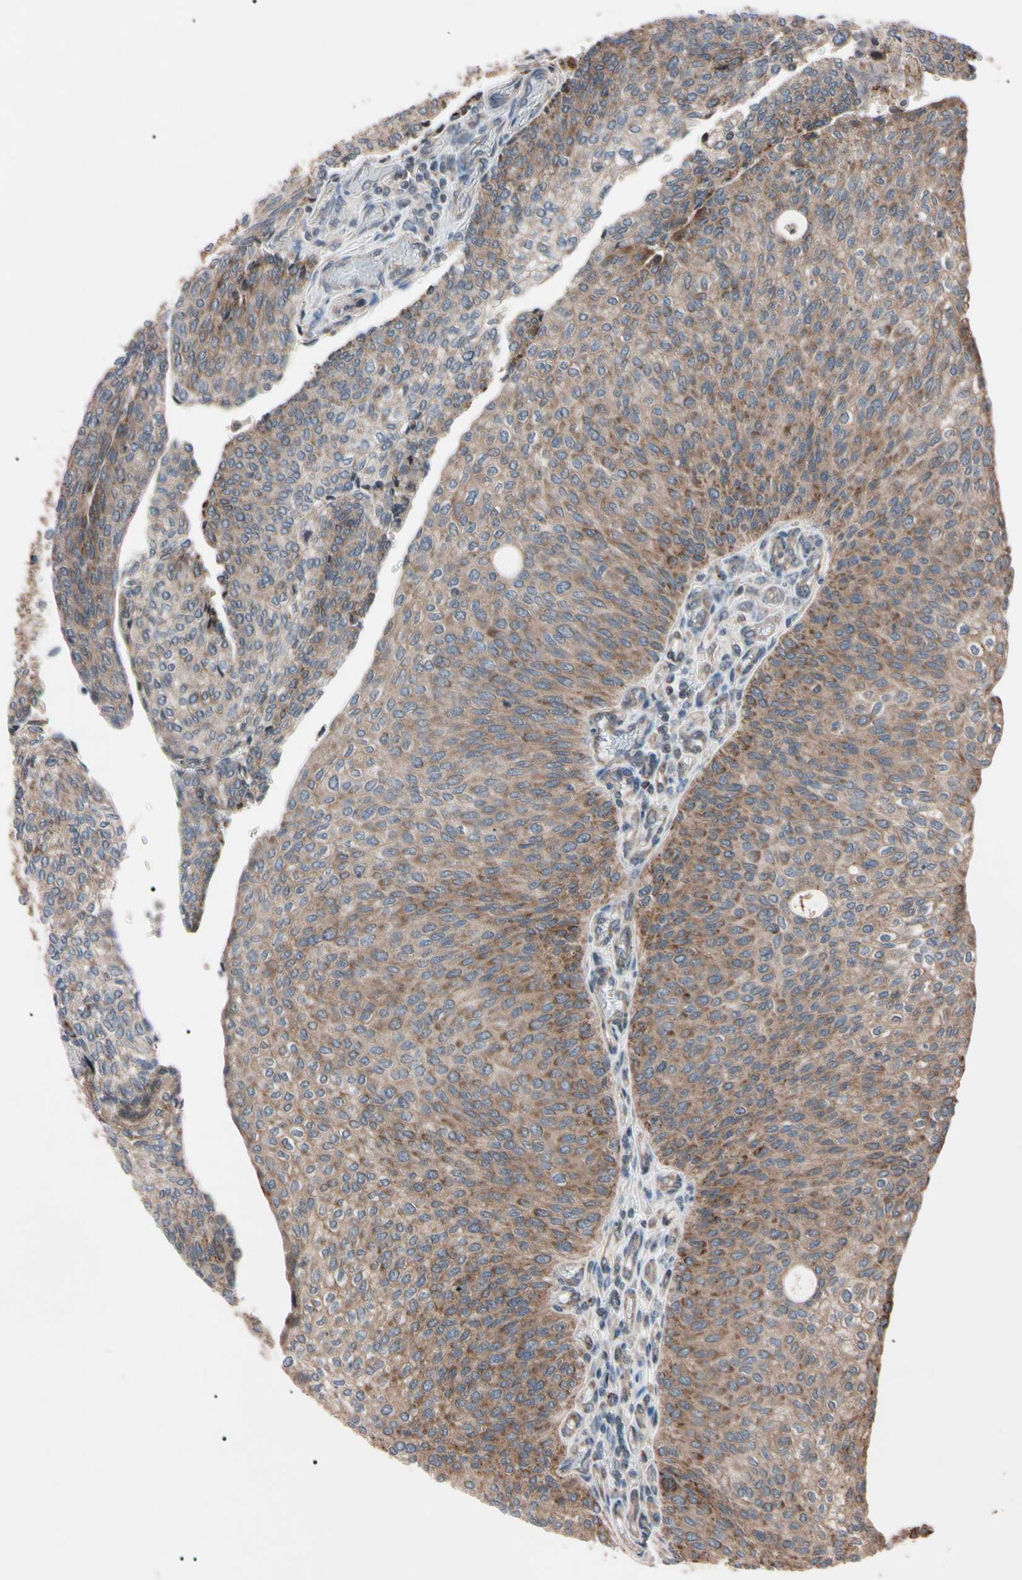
{"staining": {"intensity": "weak", "quantity": ">75%", "location": "cytoplasmic/membranous"}, "tissue": "urothelial cancer", "cell_type": "Tumor cells", "image_type": "cancer", "snomed": [{"axis": "morphology", "description": "Urothelial carcinoma, Low grade"}, {"axis": "topography", "description": "Urinary bladder"}], "caption": "Immunohistochemistry histopathology image of human low-grade urothelial carcinoma stained for a protein (brown), which displays low levels of weak cytoplasmic/membranous expression in approximately >75% of tumor cells.", "gene": "TNFRSF1A", "patient": {"sex": "female", "age": 79}}